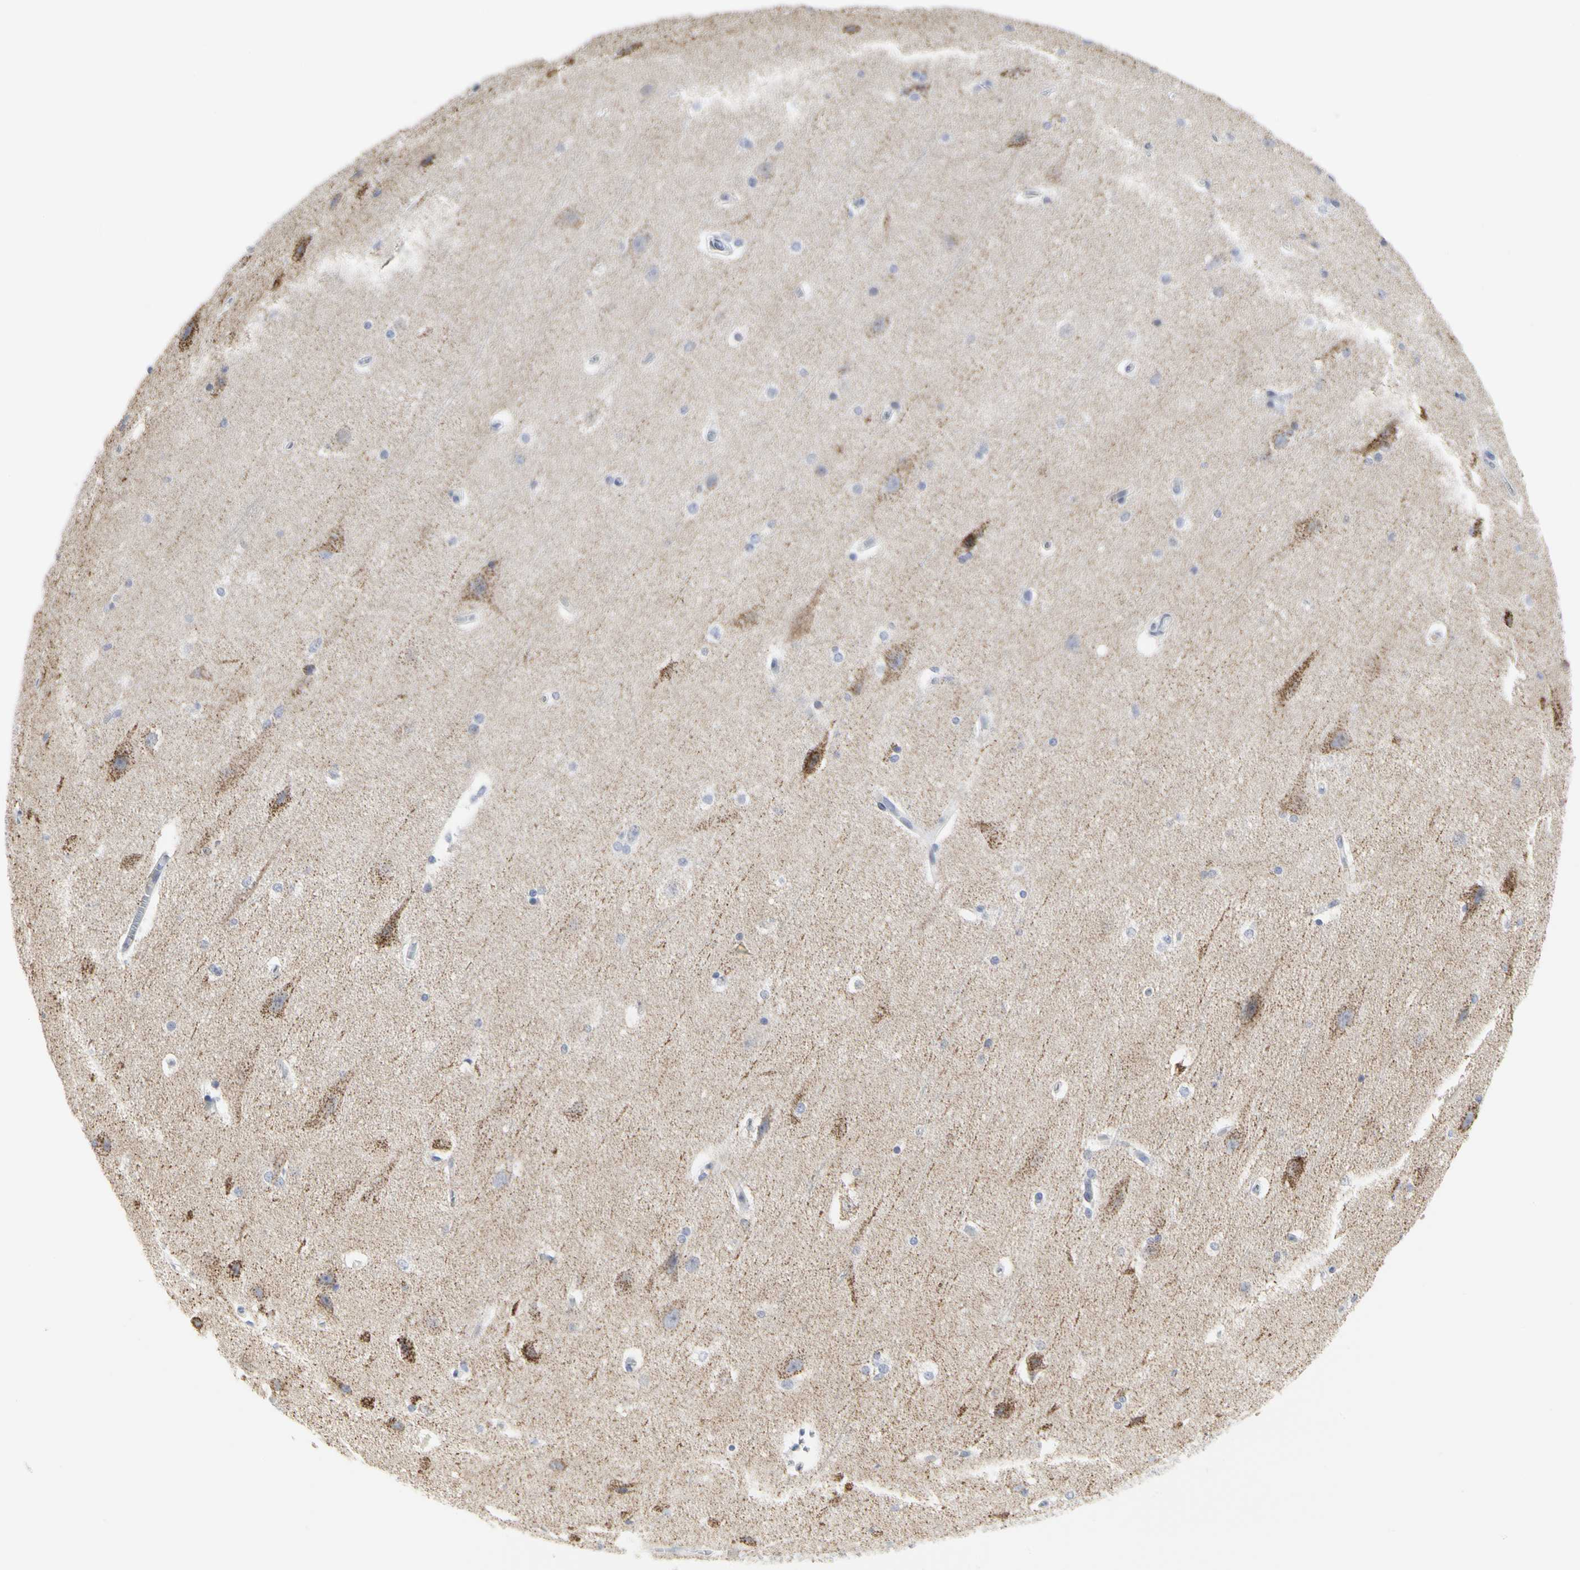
{"staining": {"intensity": "negative", "quantity": "none", "location": "none"}, "tissue": "cerebral cortex", "cell_type": "Endothelial cells", "image_type": "normal", "snomed": [{"axis": "morphology", "description": "Normal tissue, NOS"}, {"axis": "topography", "description": "Cerebral cortex"}, {"axis": "topography", "description": "Hippocampus"}], "caption": "Immunohistochemistry (IHC) micrograph of benign human cerebral cortex stained for a protein (brown), which reveals no expression in endothelial cells. (DAB (3,3'-diaminobenzidine) immunohistochemistry (IHC) visualized using brightfield microscopy, high magnification).", "gene": "SHANK2", "patient": {"sex": "female", "age": 19}}